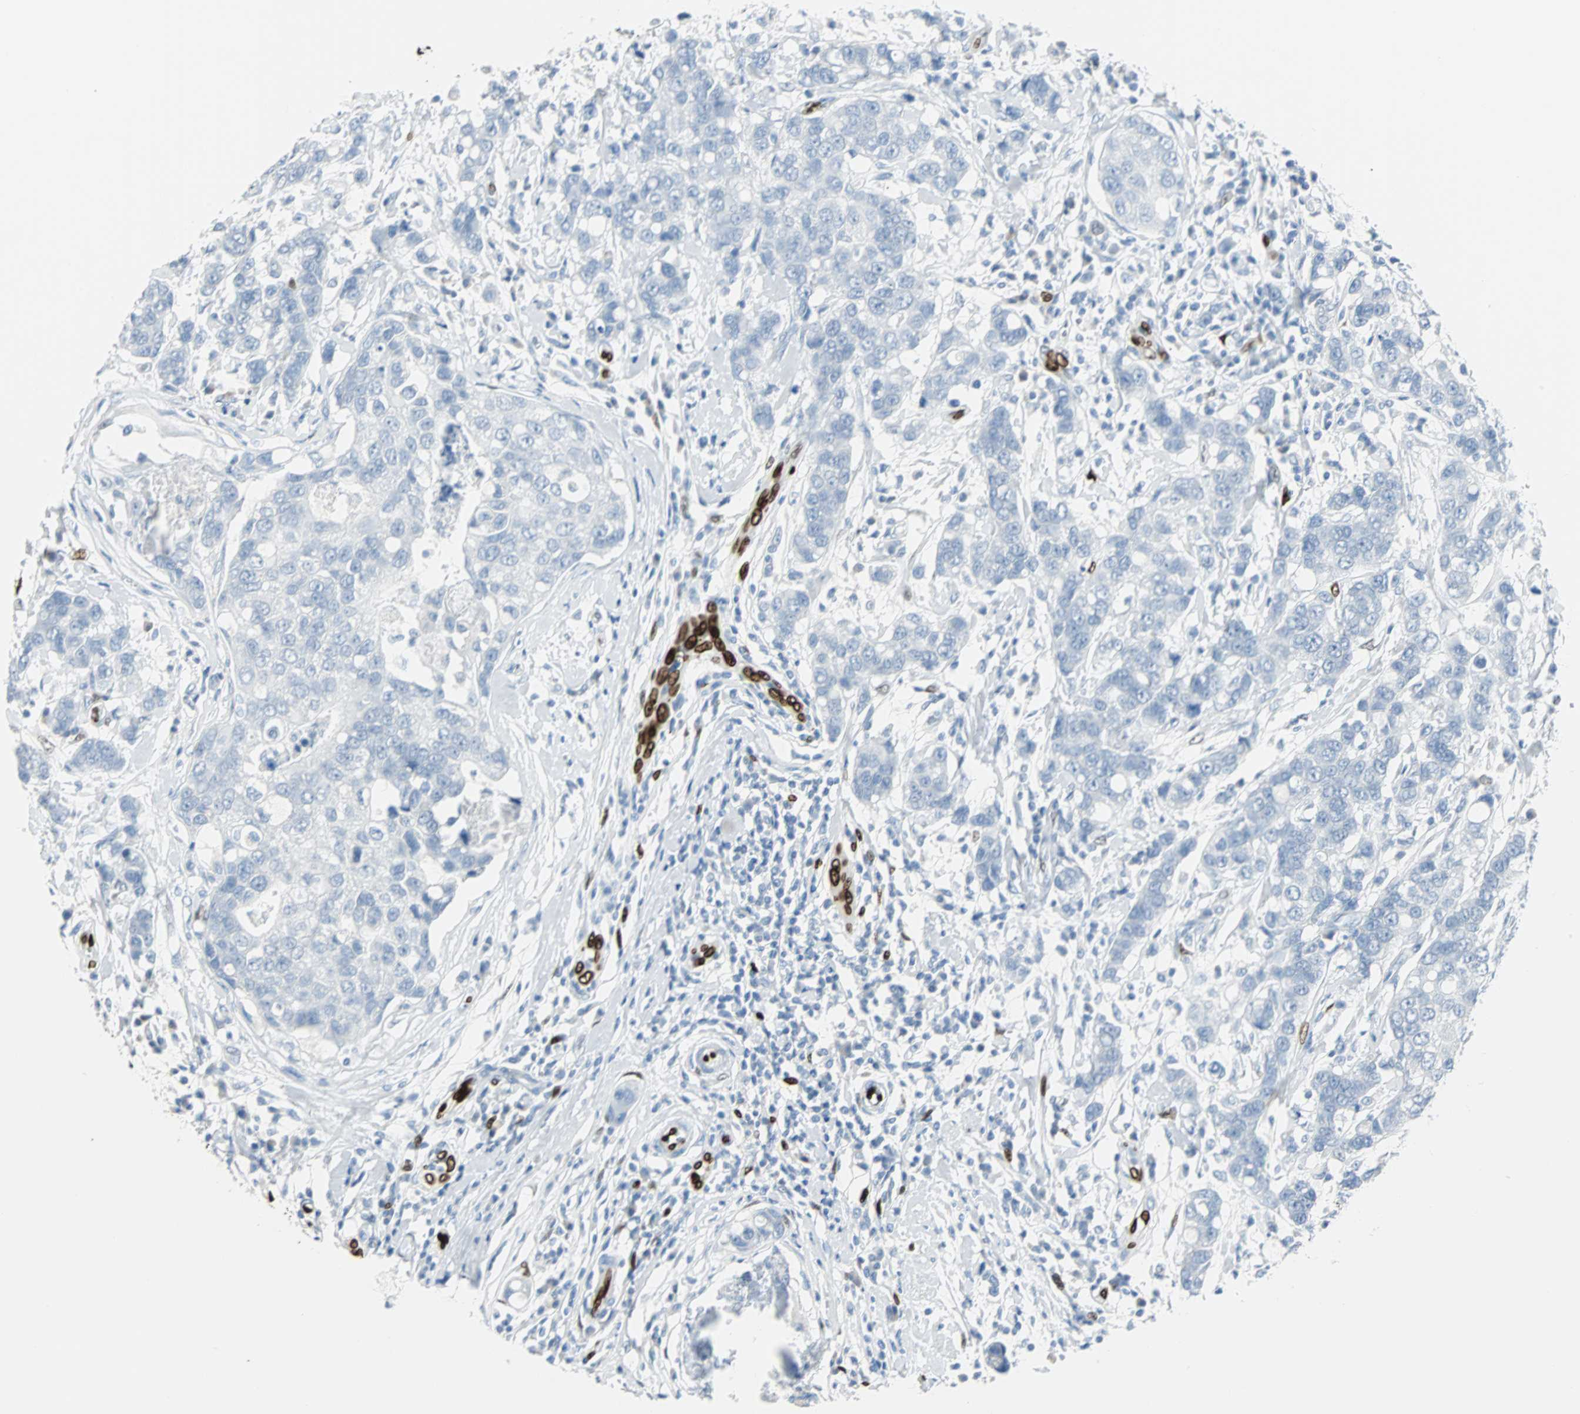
{"staining": {"intensity": "negative", "quantity": "none", "location": "none"}, "tissue": "breast cancer", "cell_type": "Tumor cells", "image_type": "cancer", "snomed": [{"axis": "morphology", "description": "Duct carcinoma"}, {"axis": "topography", "description": "Breast"}], "caption": "Human breast cancer stained for a protein using IHC exhibits no staining in tumor cells.", "gene": "IL33", "patient": {"sex": "female", "age": 27}}